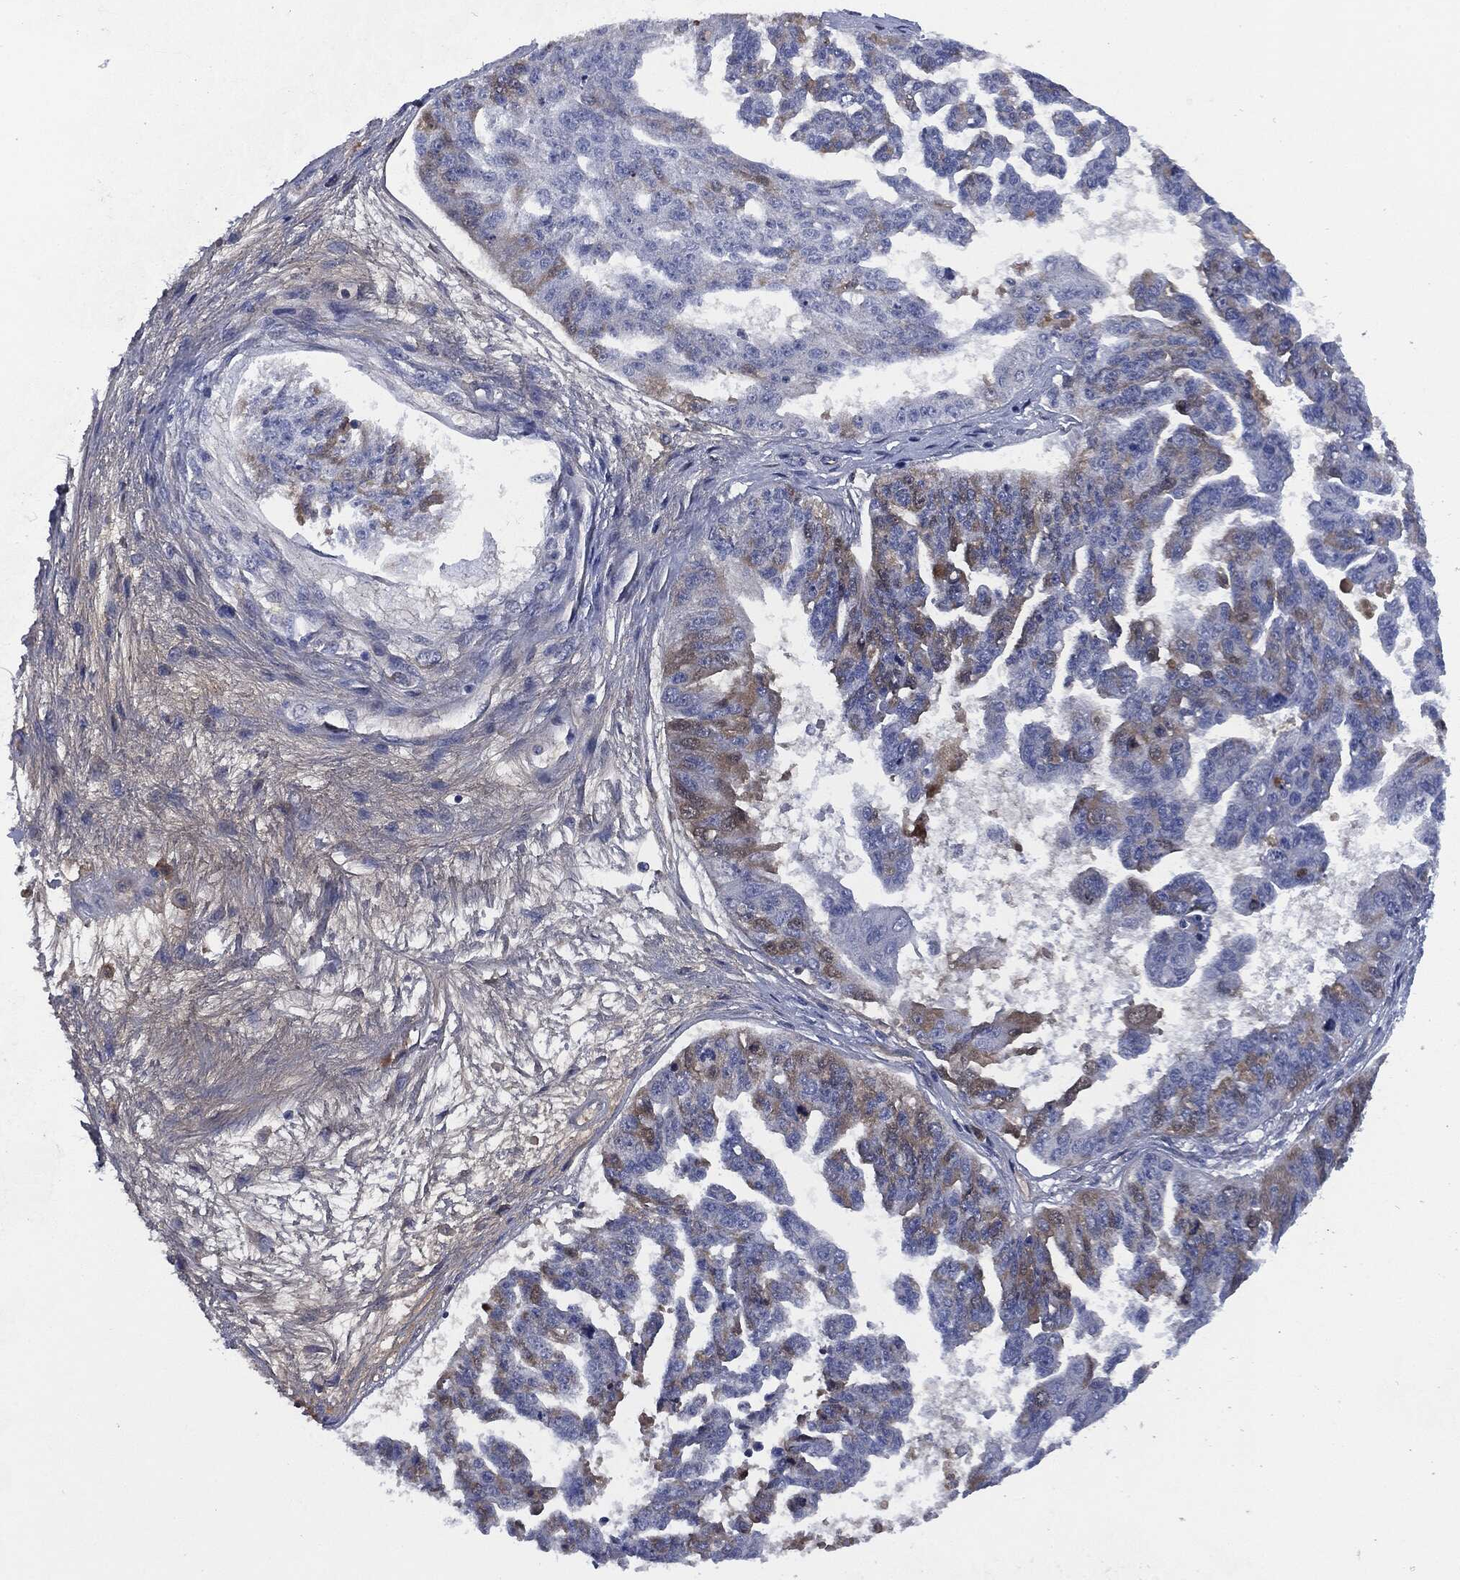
{"staining": {"intensity": "weak", "quantity": "<25%", "location": "cytoplasmic/membranous"}, "tissue": "ovarian cancer", "cell_type": "Tumor cells", "image_type": "cancer", "snomed": [{"axis": "morphology", "description": "Cystadenocarcinoma, serous, NOS"}, {"axis": "topography", "description": "Ovary"}], "caption": "Photomicrograph shows no protein positivity in tumor cells of serous cystadenocarcinoma (ovarian) tissue.", "gene": "SIGLEC7", "patient": {"sex": "female", "age": 58}}